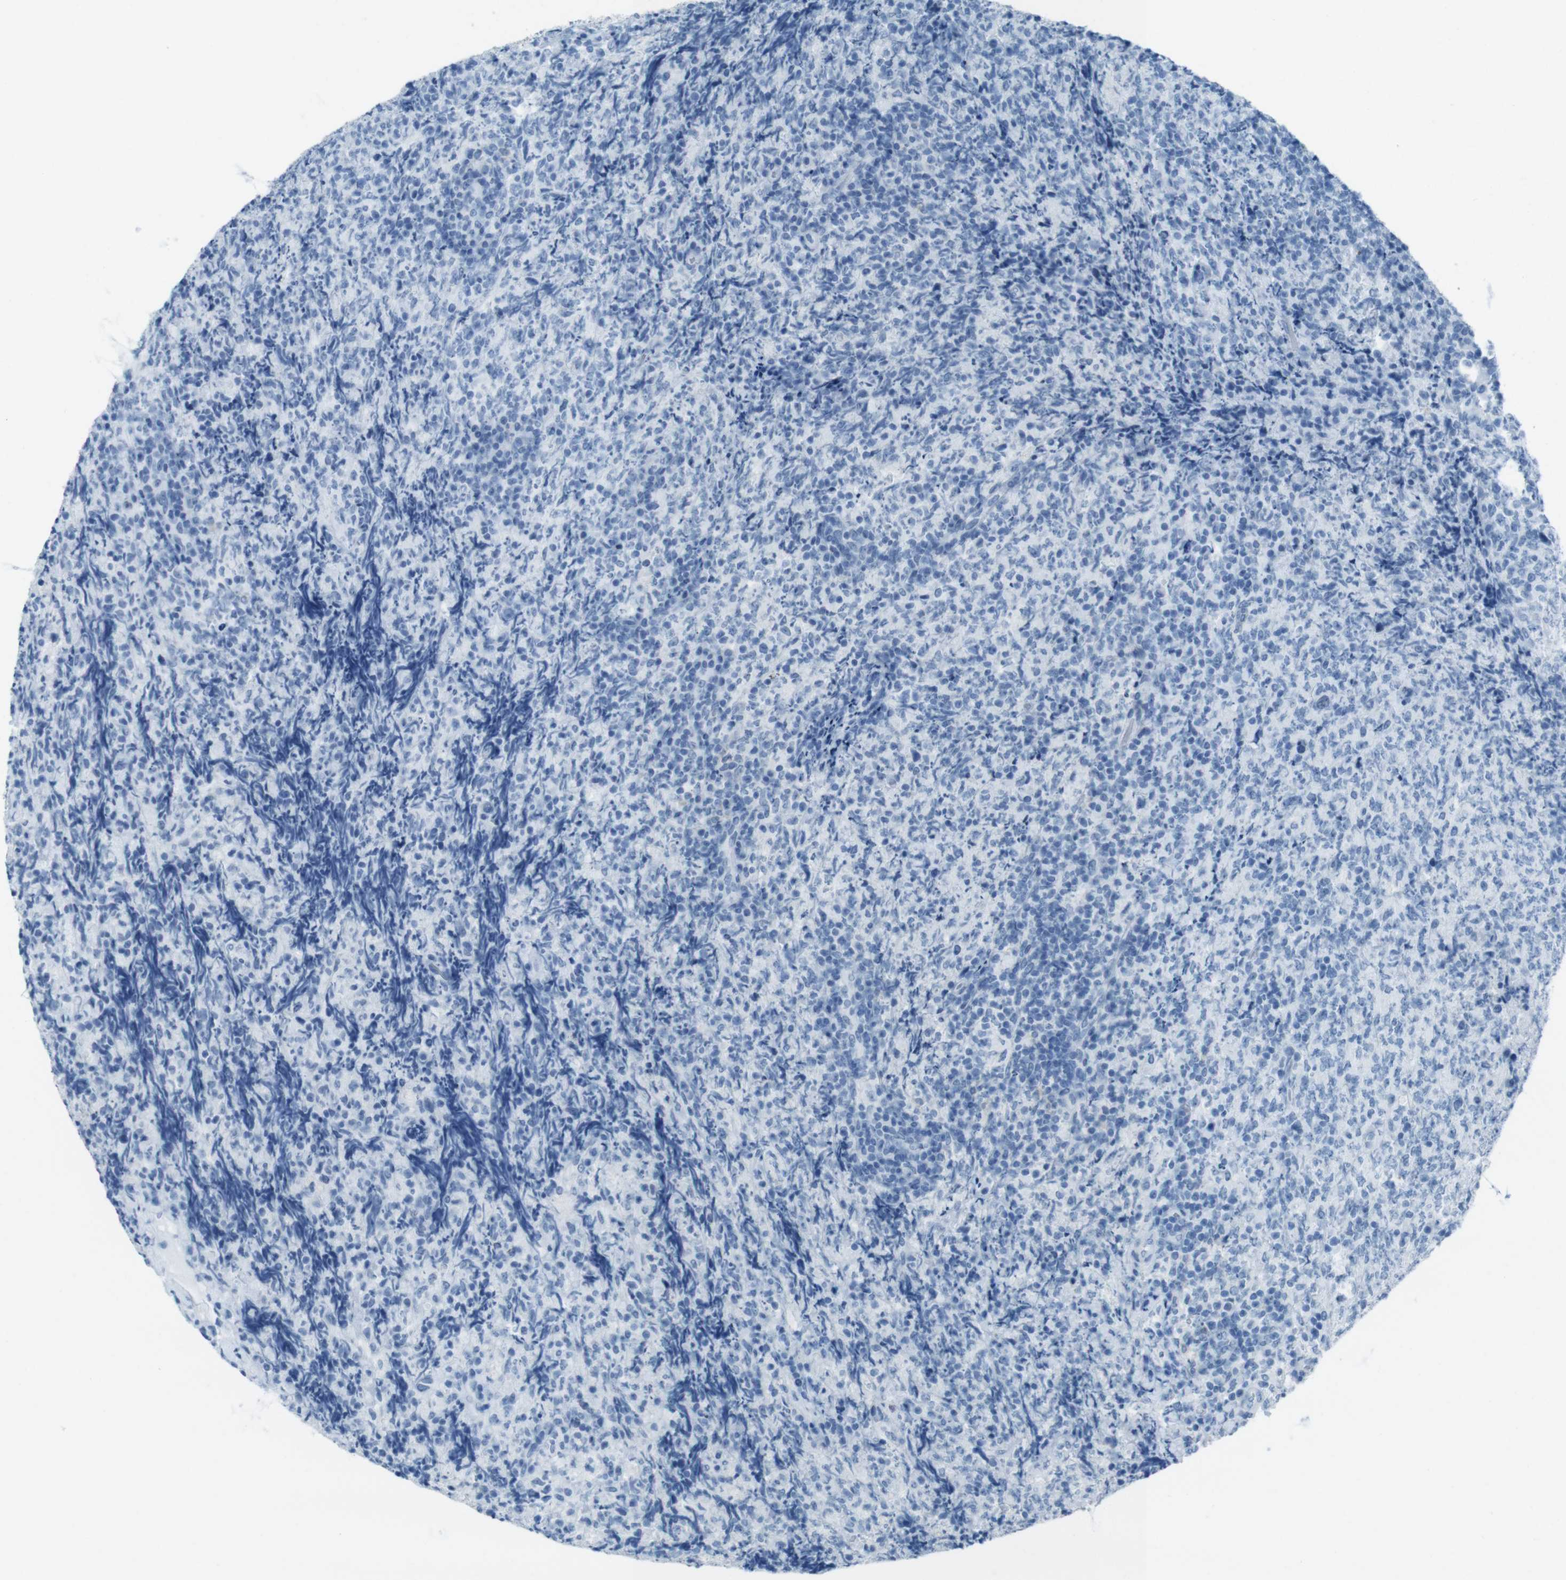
{"staining": {"intensity": "negative", "quantity": "none", "location": "none"}, "tissue": "lymphoma", "cell_type": "Tumor cells", "image_type": "cancer", "snomed": [{"axis": "morphology", "description": "Malignant lymphoma, non-Hodgkin's type, High grade"}, {"axis": "topography", "description": "Tonsil"}], "caption": "IHC of malignant lymphoma, non-Hodgkin's type (high-grade) exhibits no expression in tumor cells.", "gene": "TMEM207", "patient": {"sex": "female", "age": 36}}